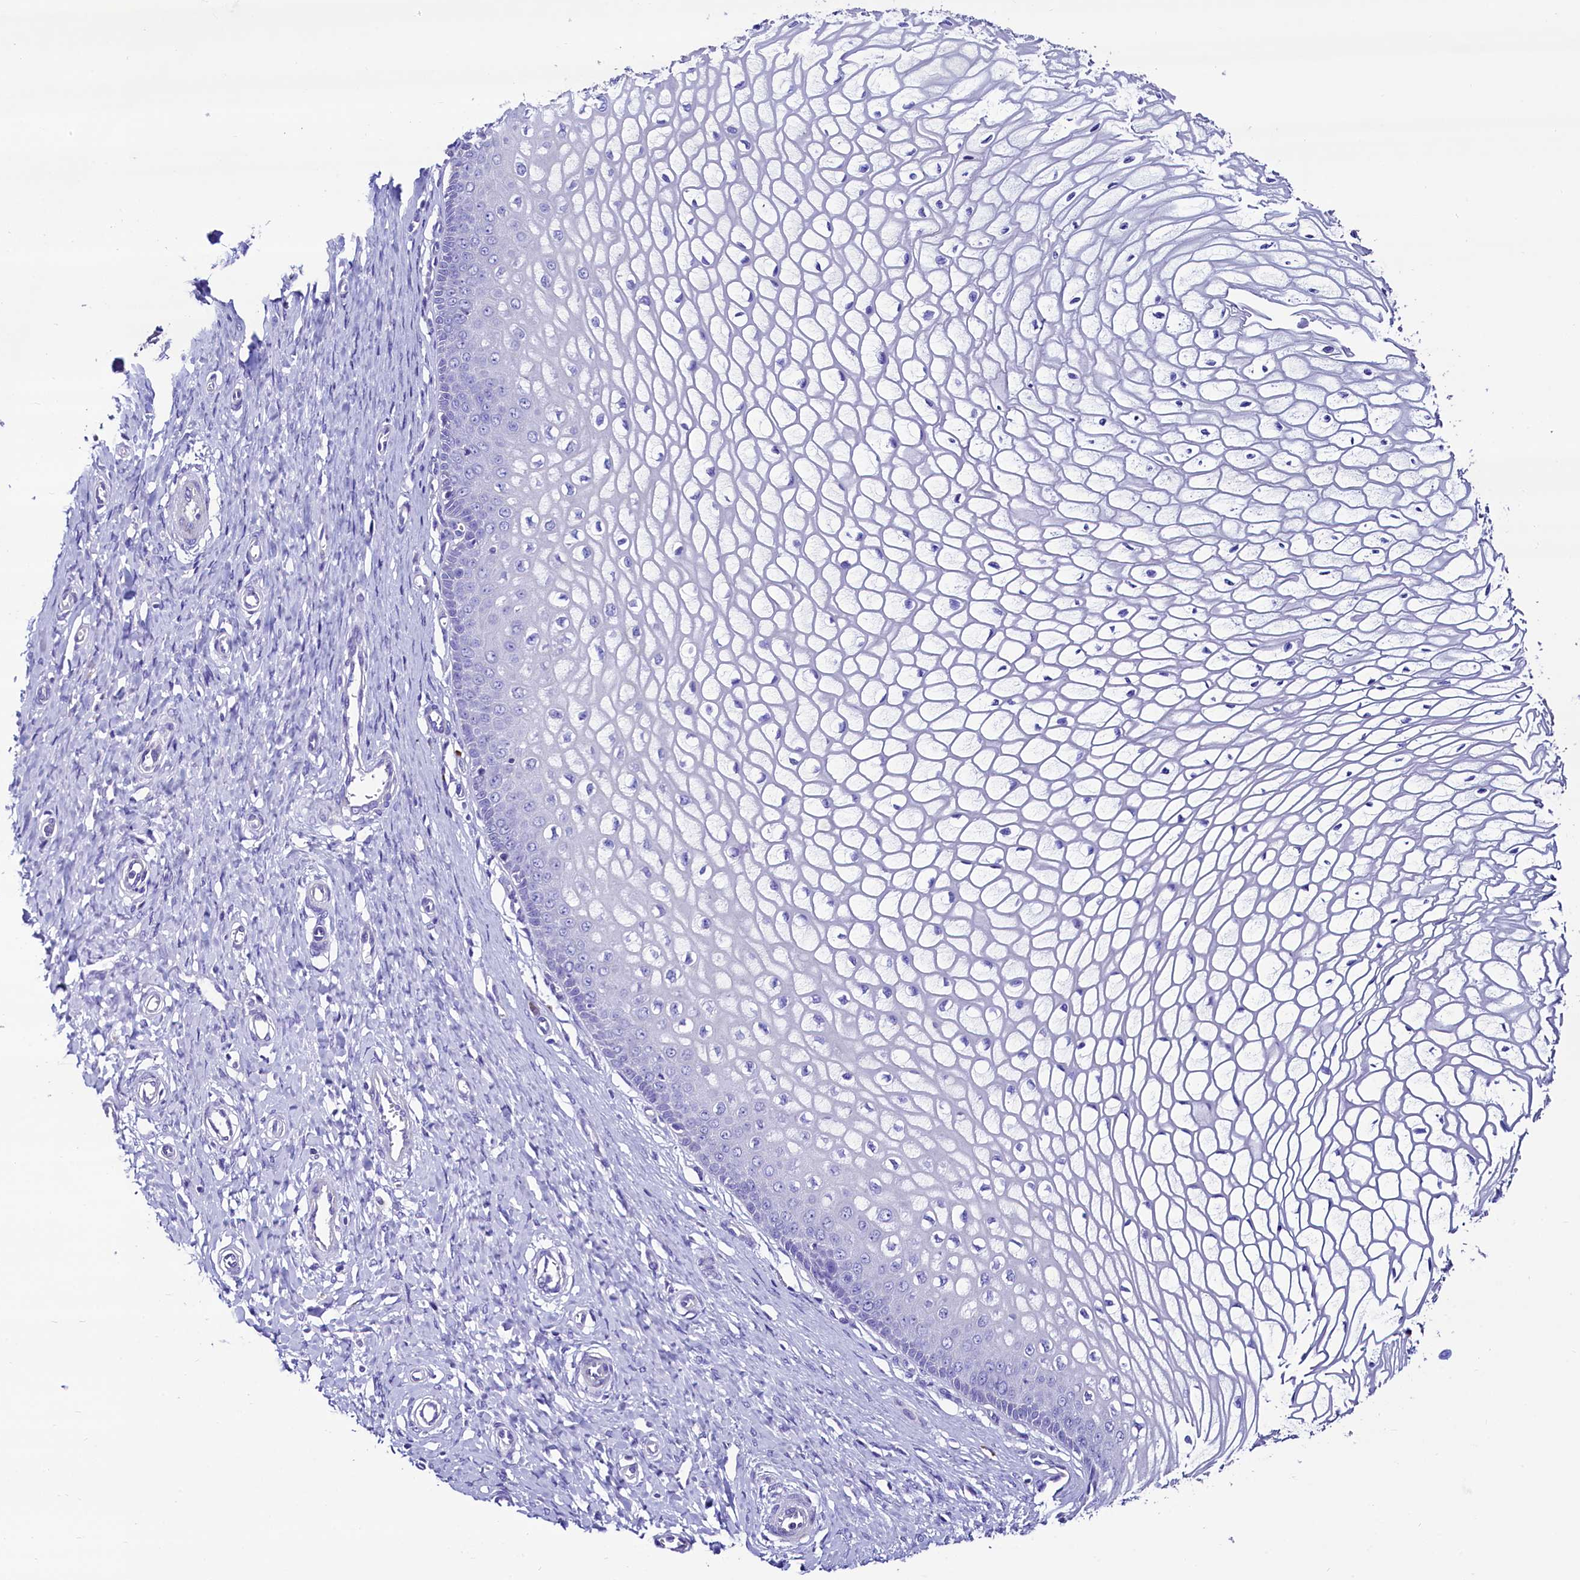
{"staining": {"intensity": "negative", "quantity": "none", "location": "none"}, "tissue": "cervix", "cell_type": "Glandular cells", "image_type": "normal", "snomed": [{"axis": "morphology", "description": "Normal tissue, NOS"}, {"axis": "topography", "description": "Cervix"}], "caption": "IHC of unremarkable human cervix displays no positivity in glandular cells.", "gene": "RBP3", "patient": {"sex": "female", "age": 55}}